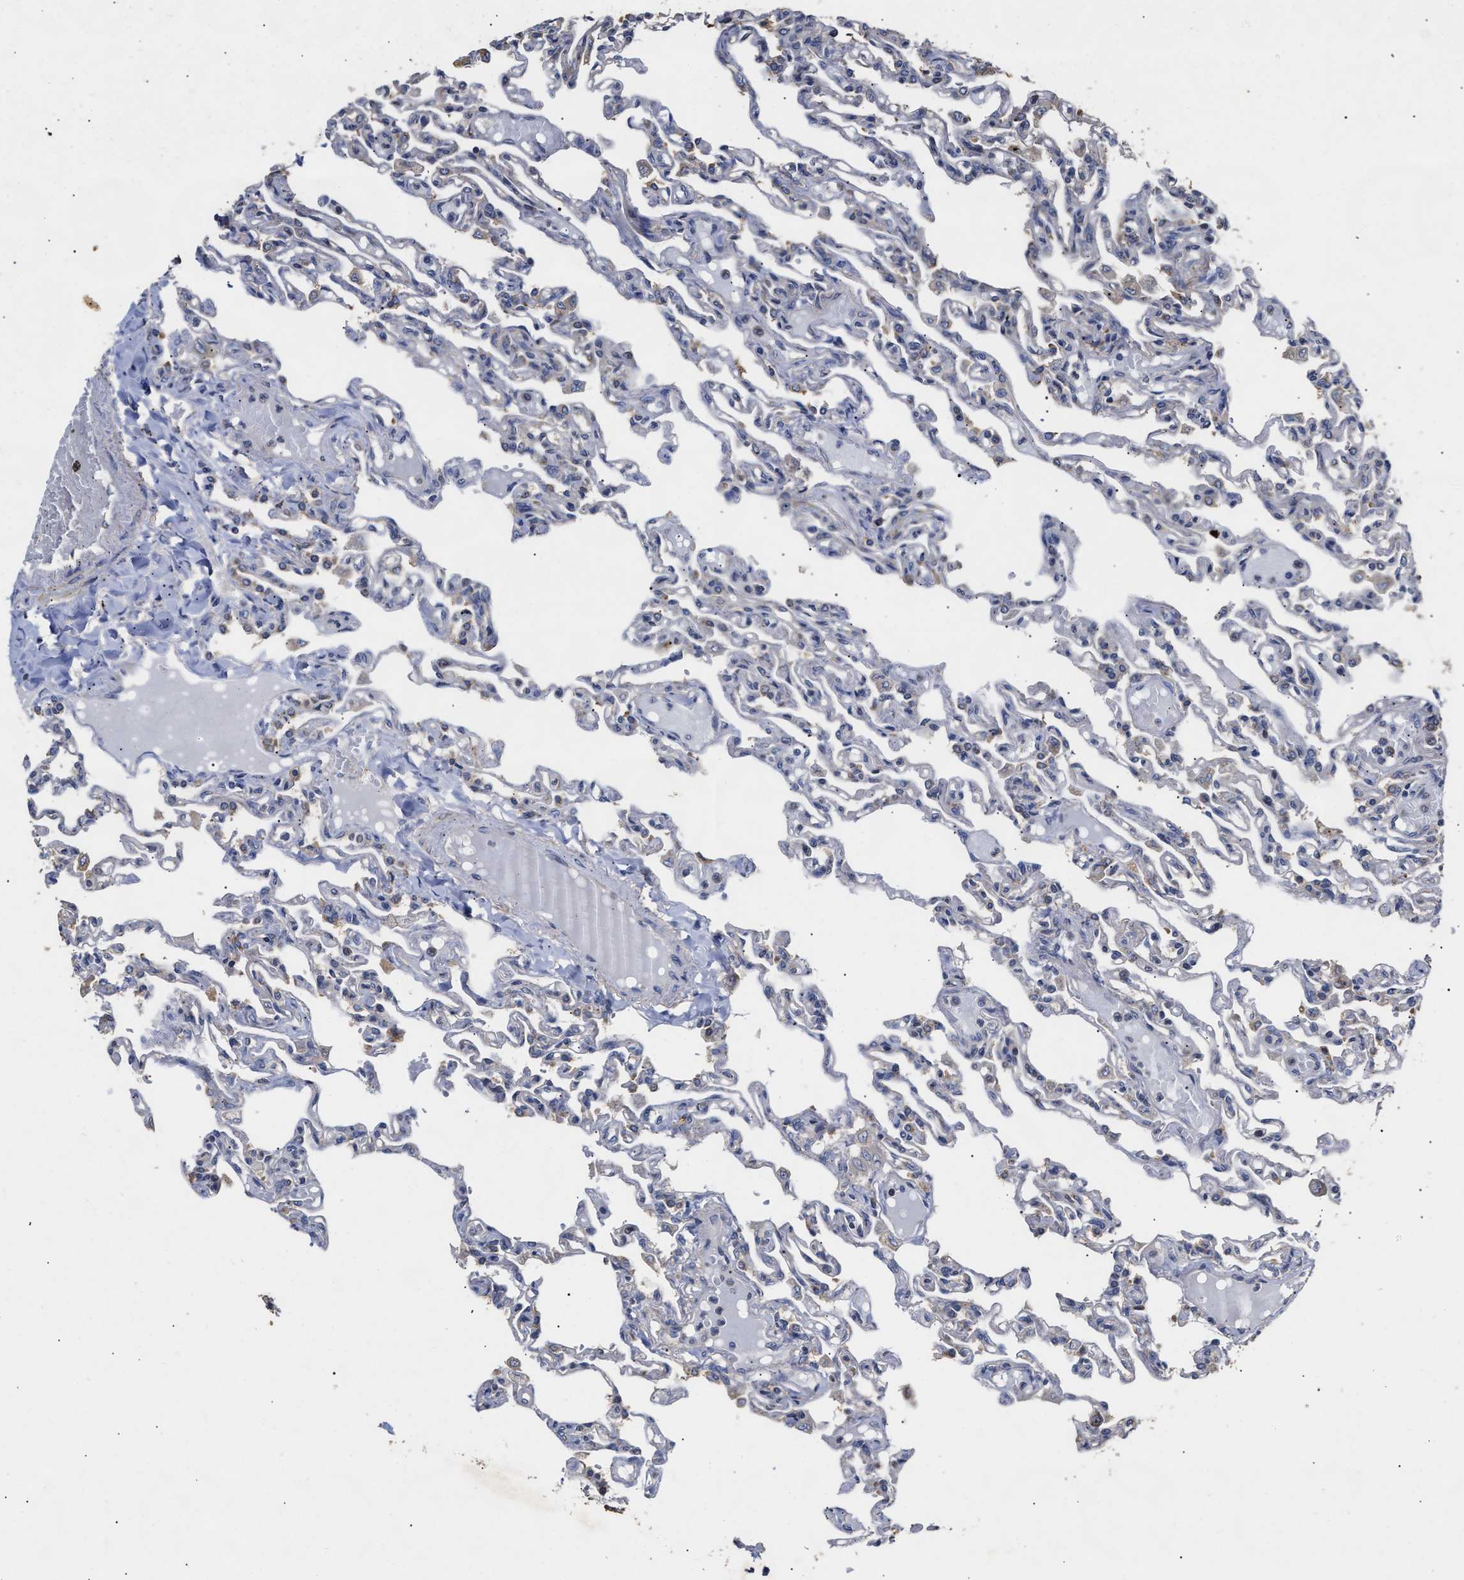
{"staining": {"intensity": "moderate", "quantity": "<25%", "location": "cytoplasmic/membranous"}, "tissue": "lung", "cell_type": "Alveolar cells", "image_type": "normal", "snomed": [{"axis": "morphology", "description": "Normal tissue, NOS"}, {"axis": "topography", "description": "Lung"}], "caption": "Moderate cytoplasmic/membranous protein positivity is present in approximately <25% of alveolar cells in lung.", "gene": "GOSR1", "patient": {"sex": "male", "age": 21}}